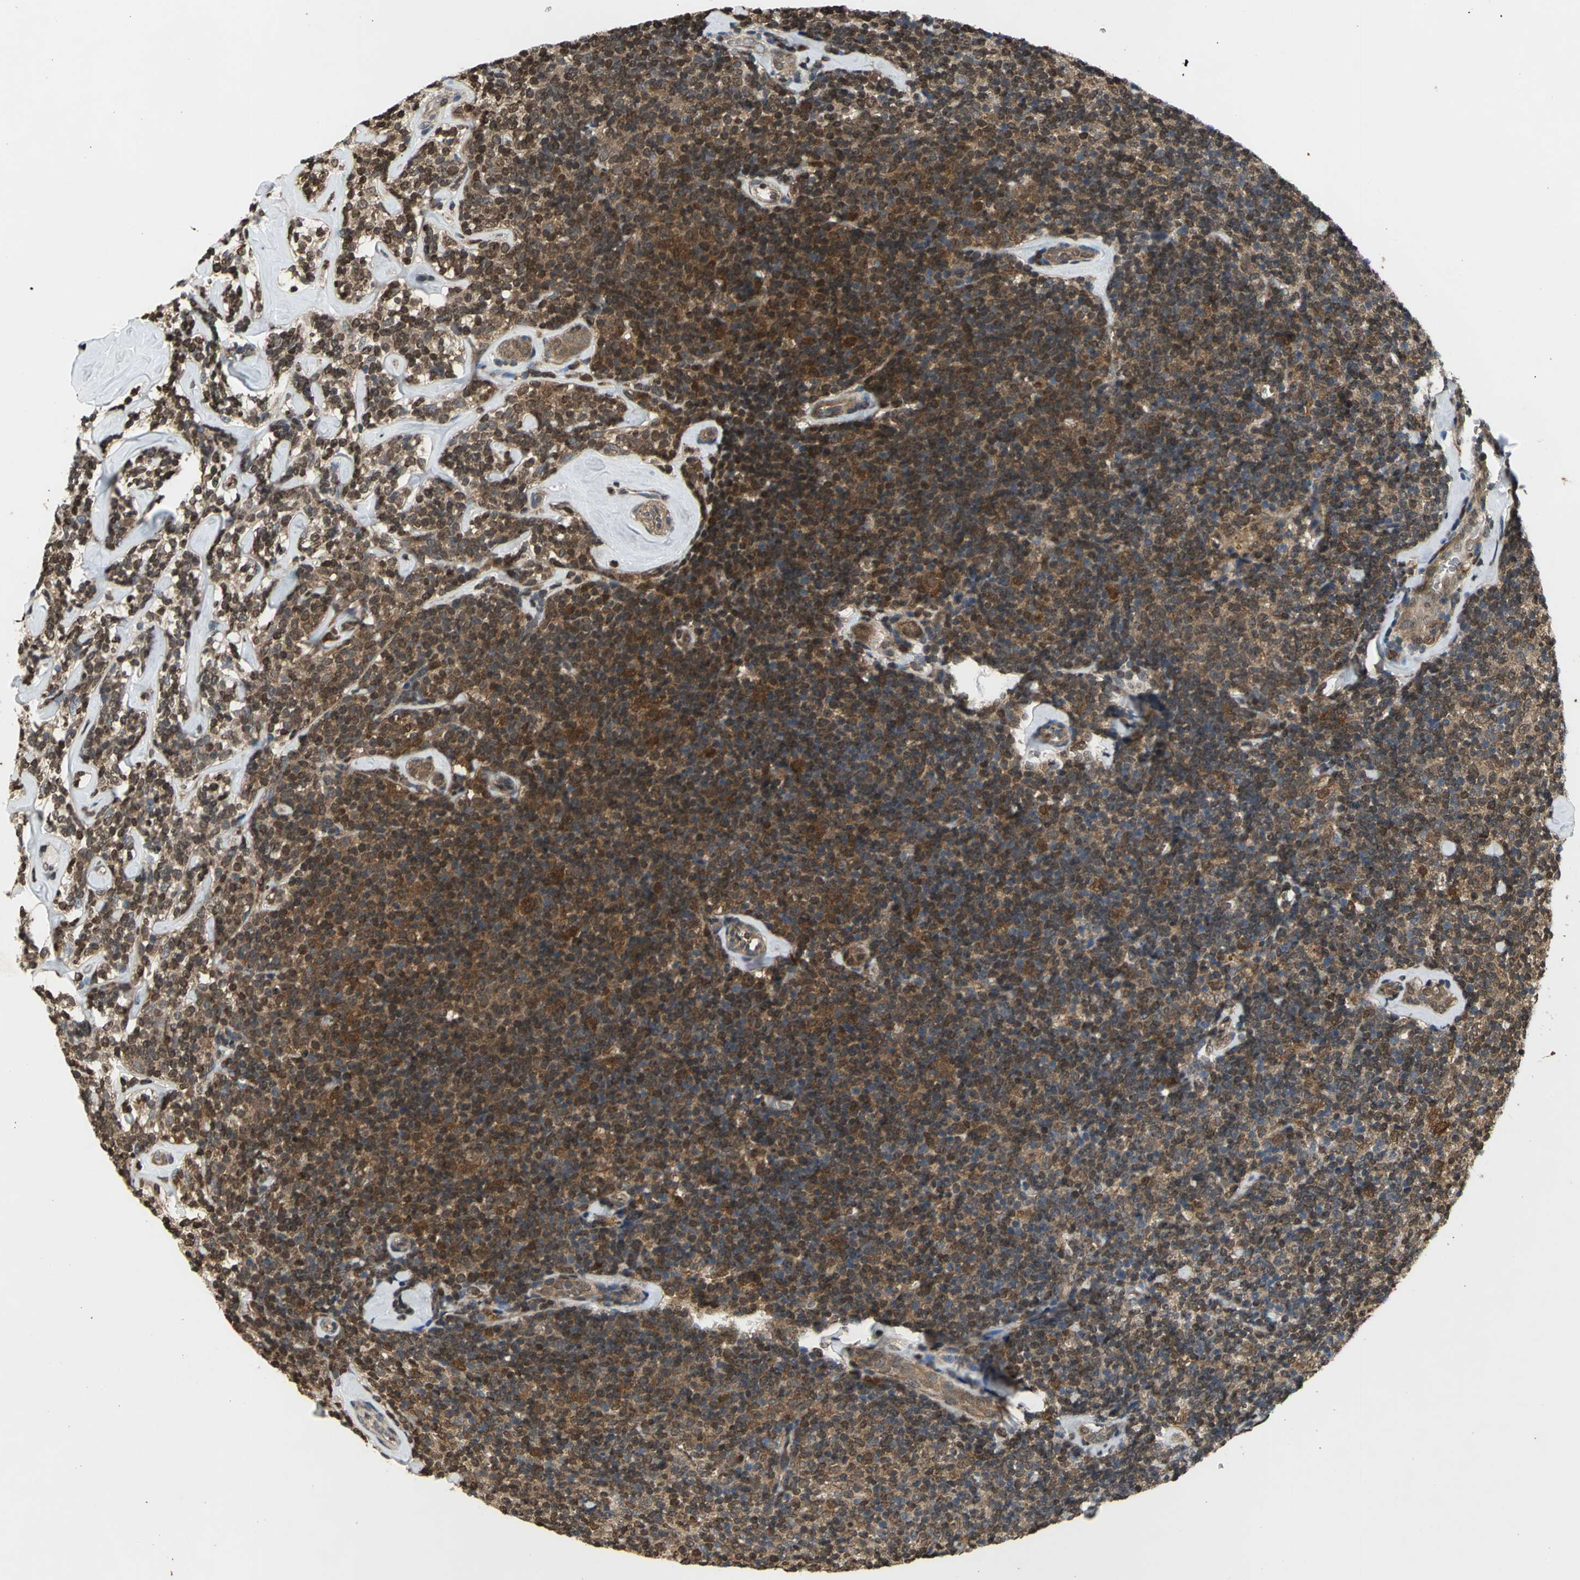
{"staining": {"intensity": "strong", "quantity": ">75%", "location": "cytoplasmic/membranous,nuclear"}, "tissue": "lymphoma", "cell_type": "Tumor cells", "image_type": "cancer", "snomed": [{"axis": "morphology", "description": "Malignant lymphoma, non-Hodgkin's type, Low grade"}, {"axis": "topography", "description": "Lymph node"}], "caption": "A high amount of strong cytoplasmic/membranous and nuclear staining is appreciated in approximately >75% of tumor cells in lymphoma tissue.", "gene": "AHR", "patient": {"sex": "female", "age": 56}}